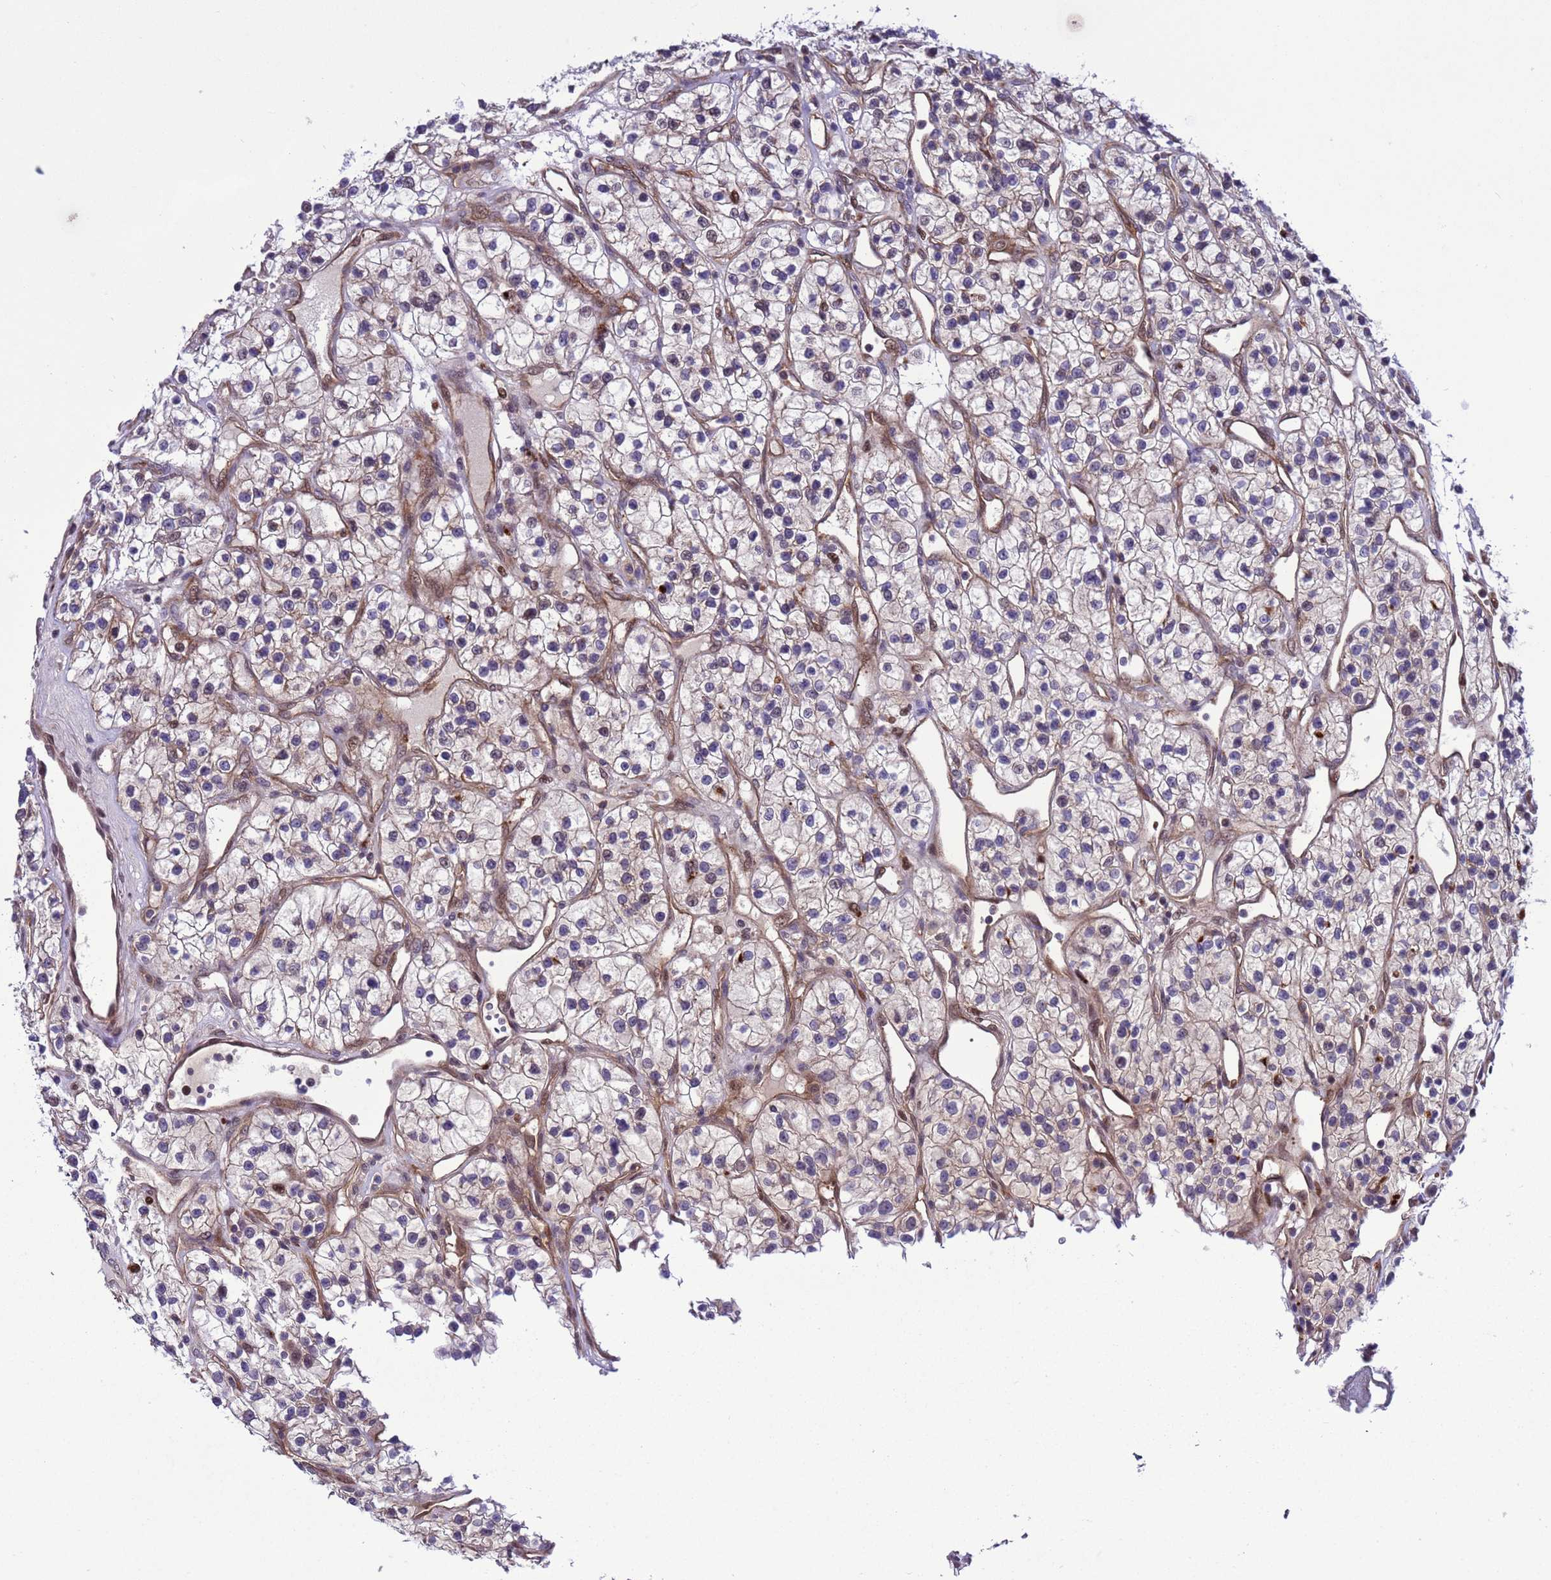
{"staining": {"intensity": "negative", "quantity": "none", "location": "none"}, "tissue": "renal cancer", "cell_type": "Tumor cells", "image_type": "cancer", "snomed": [{"axis": "morphology", "description": "Adenocarcinoma, NOS"}, {"axis": "topography", "description": "Kidney"}], "caption": "Immunohistochemical staining of renal cancer (adenocarcinoma) reveals no significant staining in tumor cells.", "gene": "RASD1", "patient": {"sex": "female", "age": 57}}